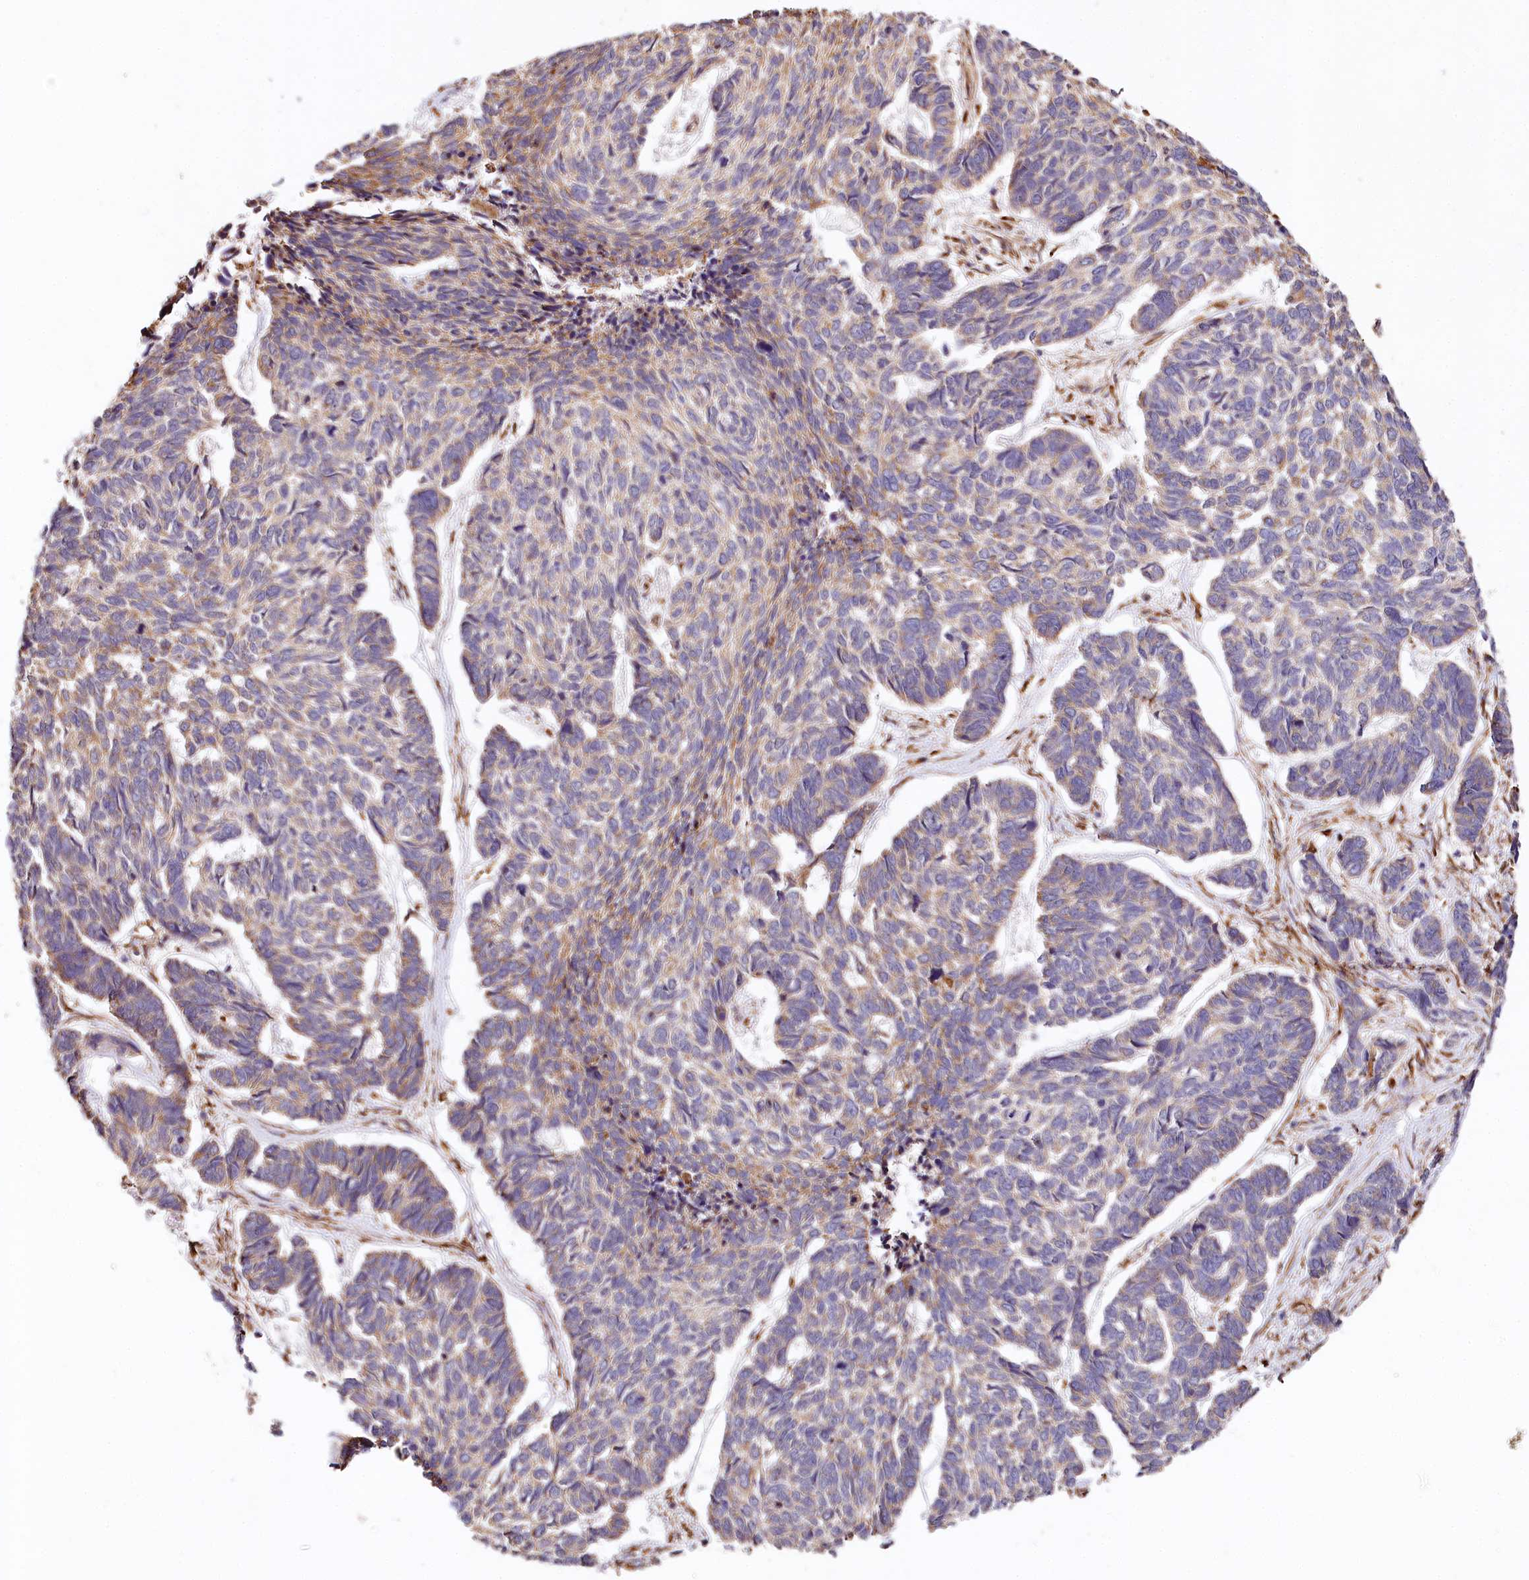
{"staining": {"intensity": "moderate", "quantity": "<25%", "location": "cytoplasmic/membranous"}, "tissue": "skin cancer", "cell_type": "Tumor cells", "image_type": "cancer", "snomed": [{"axis": "morphology", "description": "Basal cell carcinoma"}, {"axis": "topography", "description": "Skin"}], "caption": "Skin cancer (basal cell carcinoma) stained with IHC reveals moderate cytoplasmic/membranous positivity in approximately <25% of tumor cells.", "gene": "VEGFA", "patient": {"sex": "female", "age": 65}}